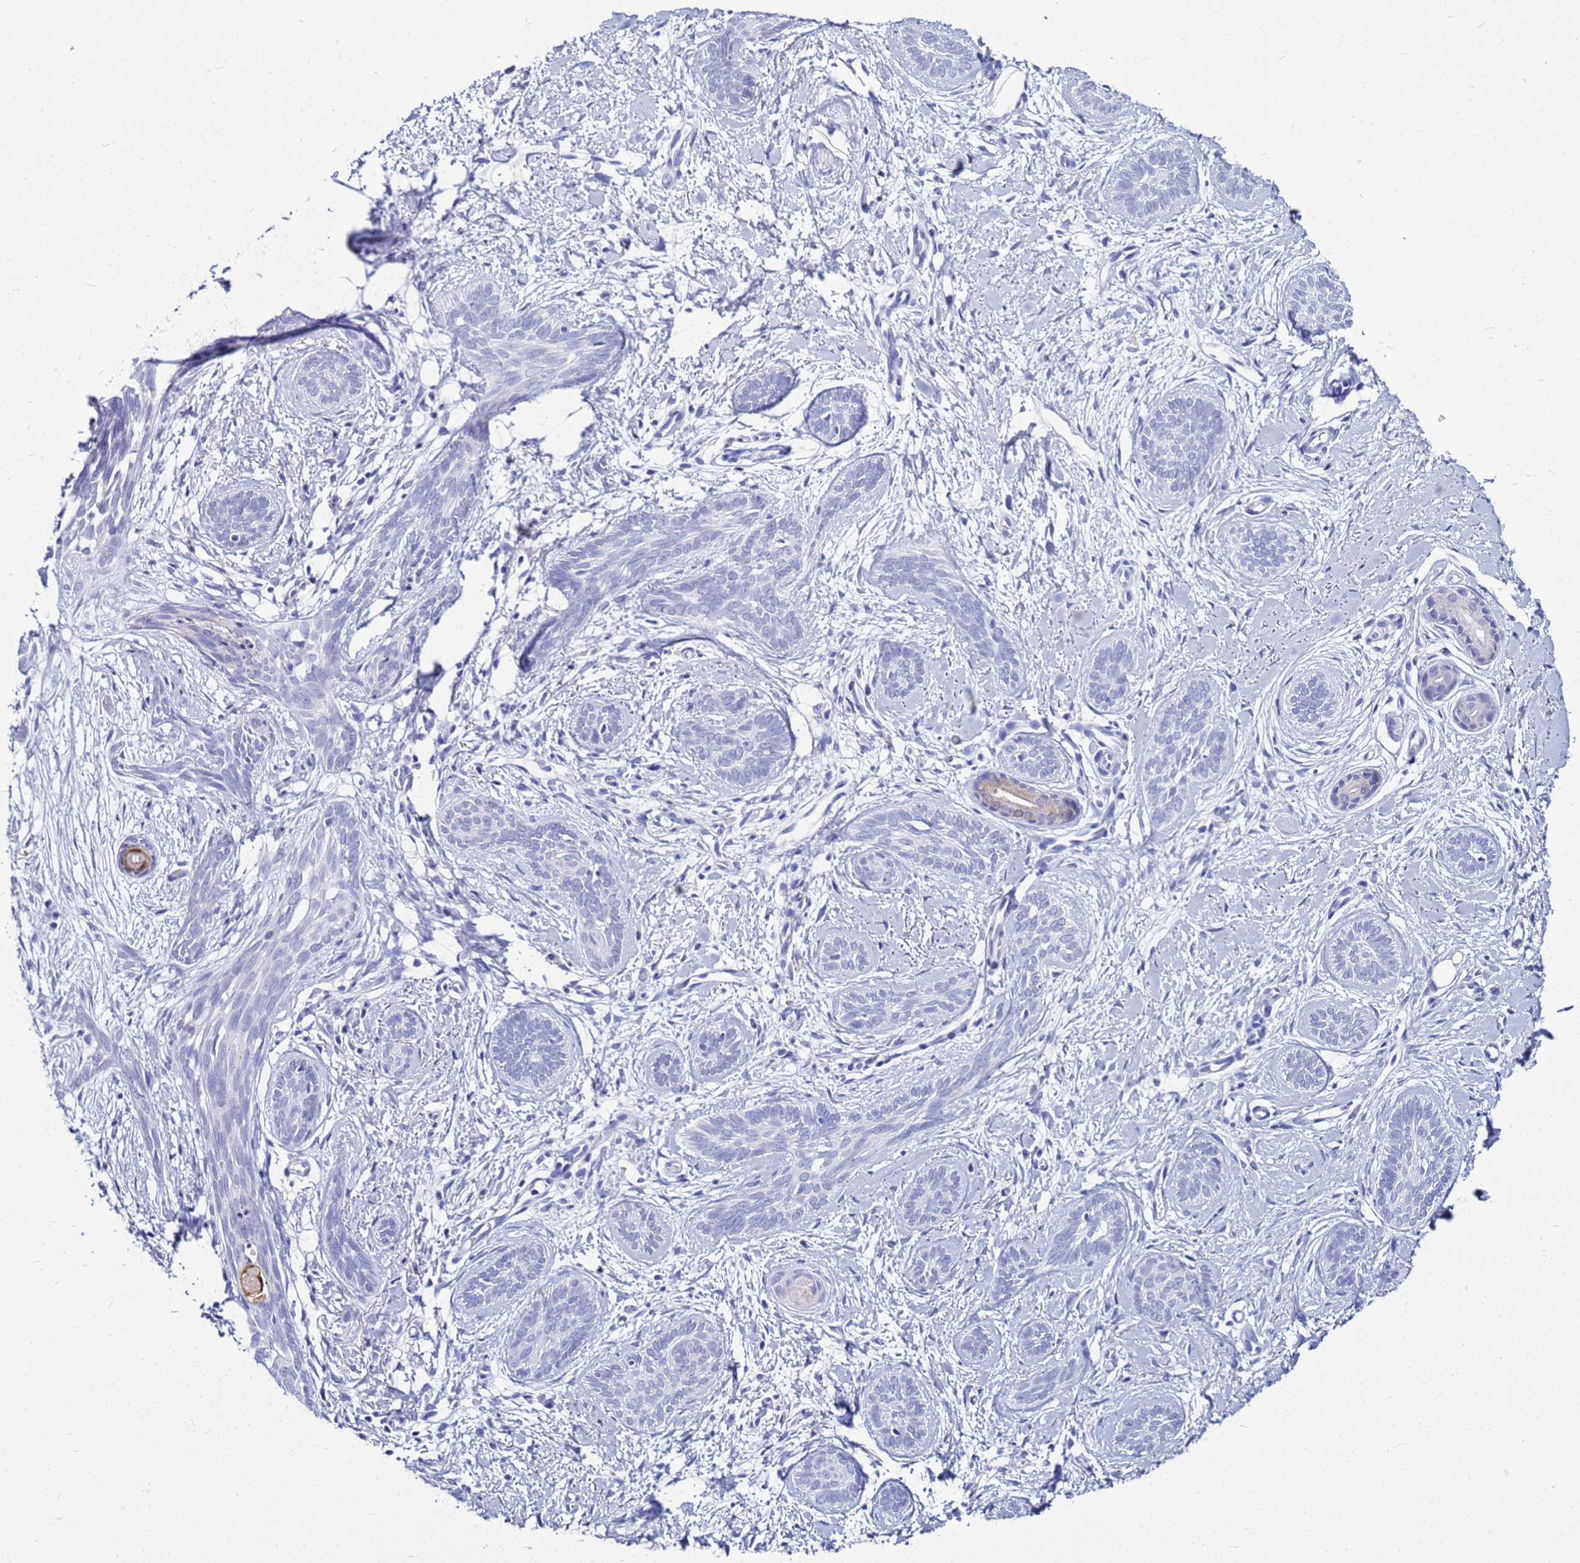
{"staining": {"intensity": "negative", "quantity": "none", "location": "none"}, "tissue": "skin cancer", "cell_type": "Tumor cells", "image_type": "cancer", "snomed": [{"axis": "morphology", "description": "Basal cell carcinoma"}, {"axis": "topography", "description": "Skin"}], "caption": "Immunohistochemistry (IHC) of skin basal cell carcinoma shows no expression in tumor cells. (DAB (3,3'-diaminobenzidine) immunohistochemistry (IHC) with hematoxylin counter stain).", "gene": "CSTA", "patient": {"sex": "female", "age": 81}}